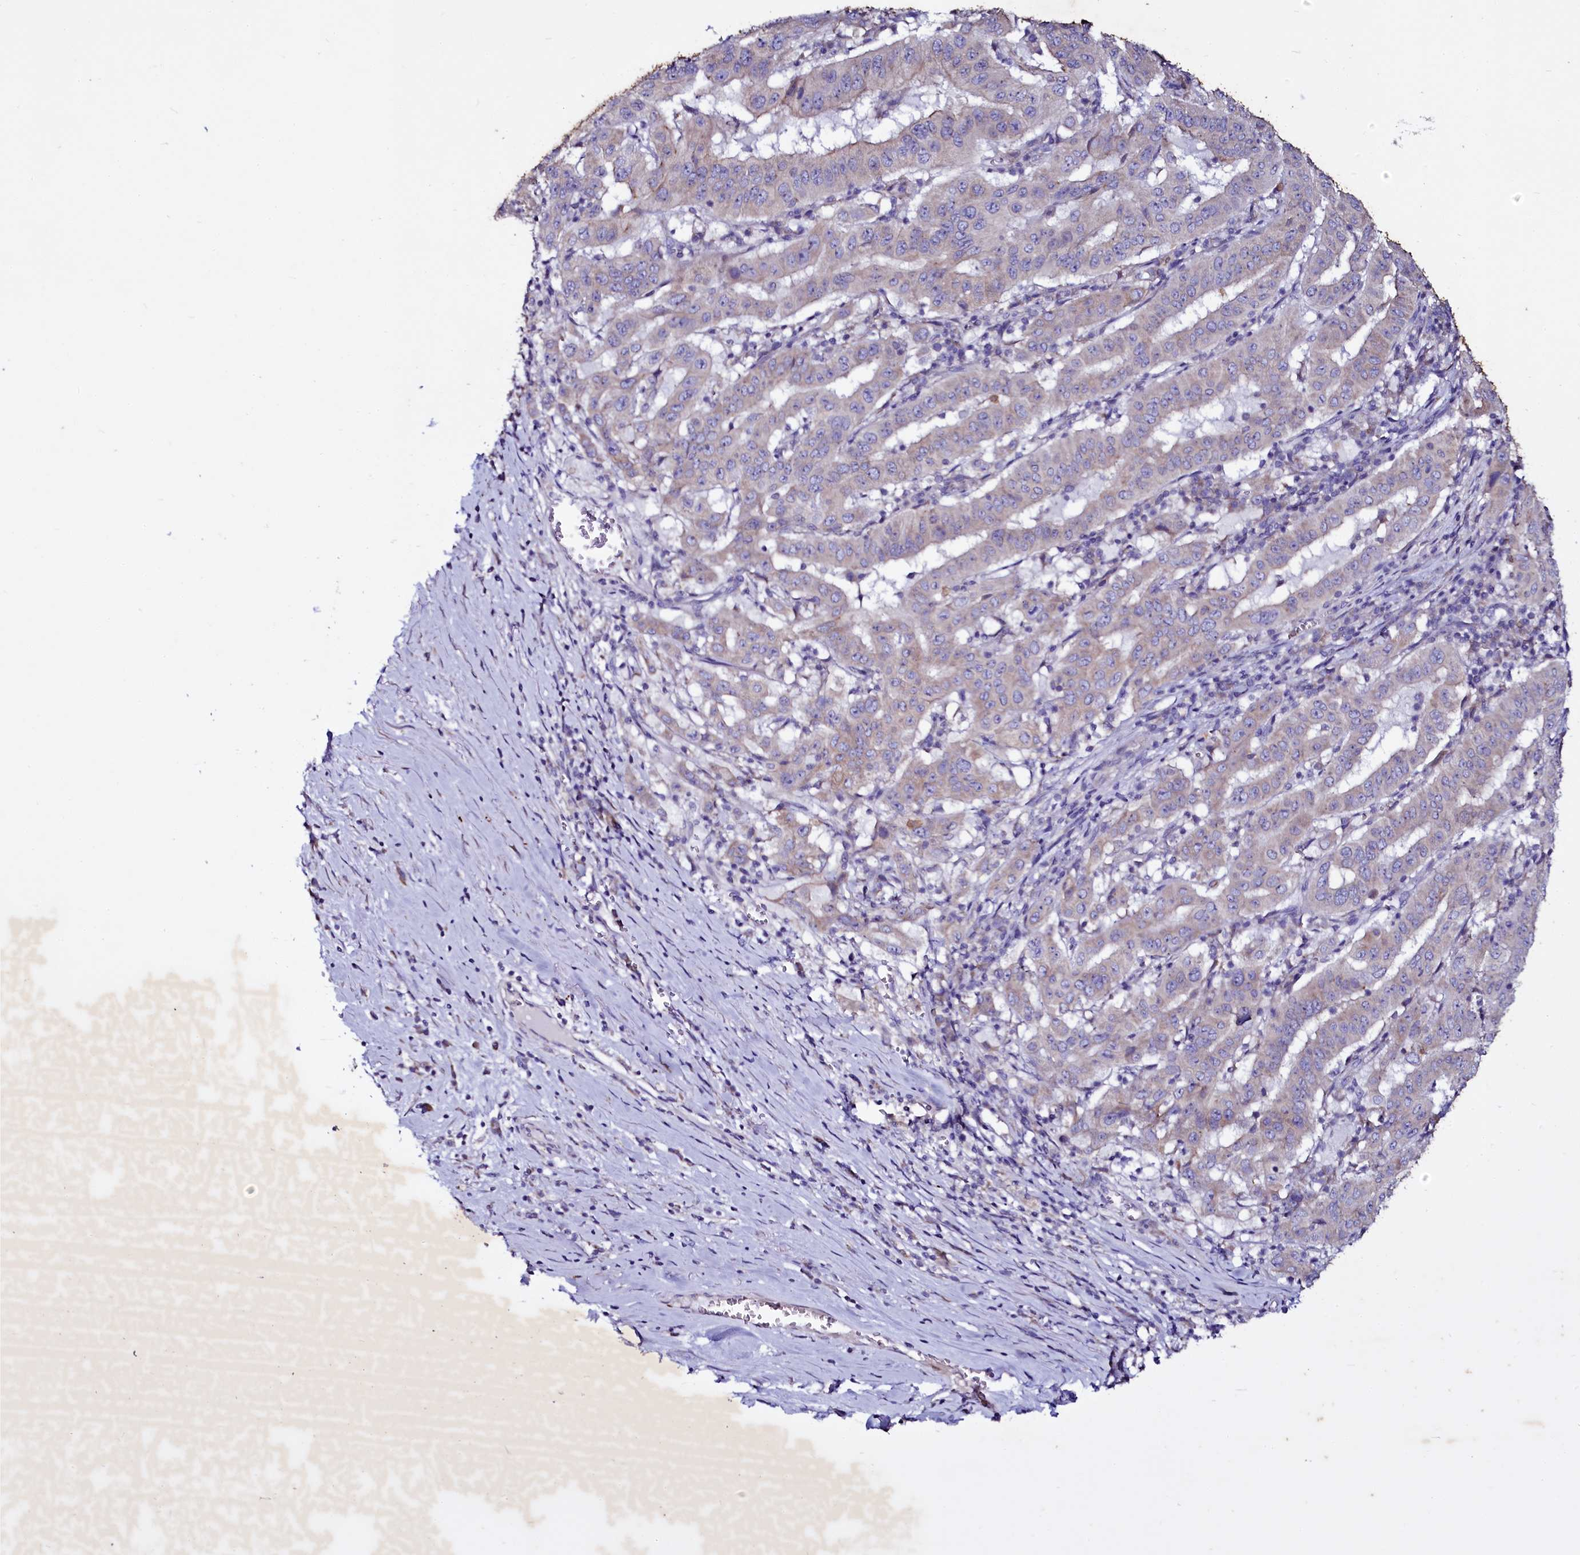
{"staining": {"intensity": "weak", "quantity": "<25%", "location": "cytoplasmic/membranous"}, "tissue": "pancreatic cancer", "cell_type": "Tumor cells", "image_type": "cancer", "snomed": [{"axis": "morphology", "description": "Adenocarcinoma, NOS"}, {"axis": "topography", "description": "Pancreas"}], "caption": "Immunohistochemistry (IHC) image of human adenocarcinoma (pancreatic) stained for a protein (brown), which demonstrates no positivity in tumor cells.", "gene": "SELENOT", "patient": {"sex": "male", "age": 63}}